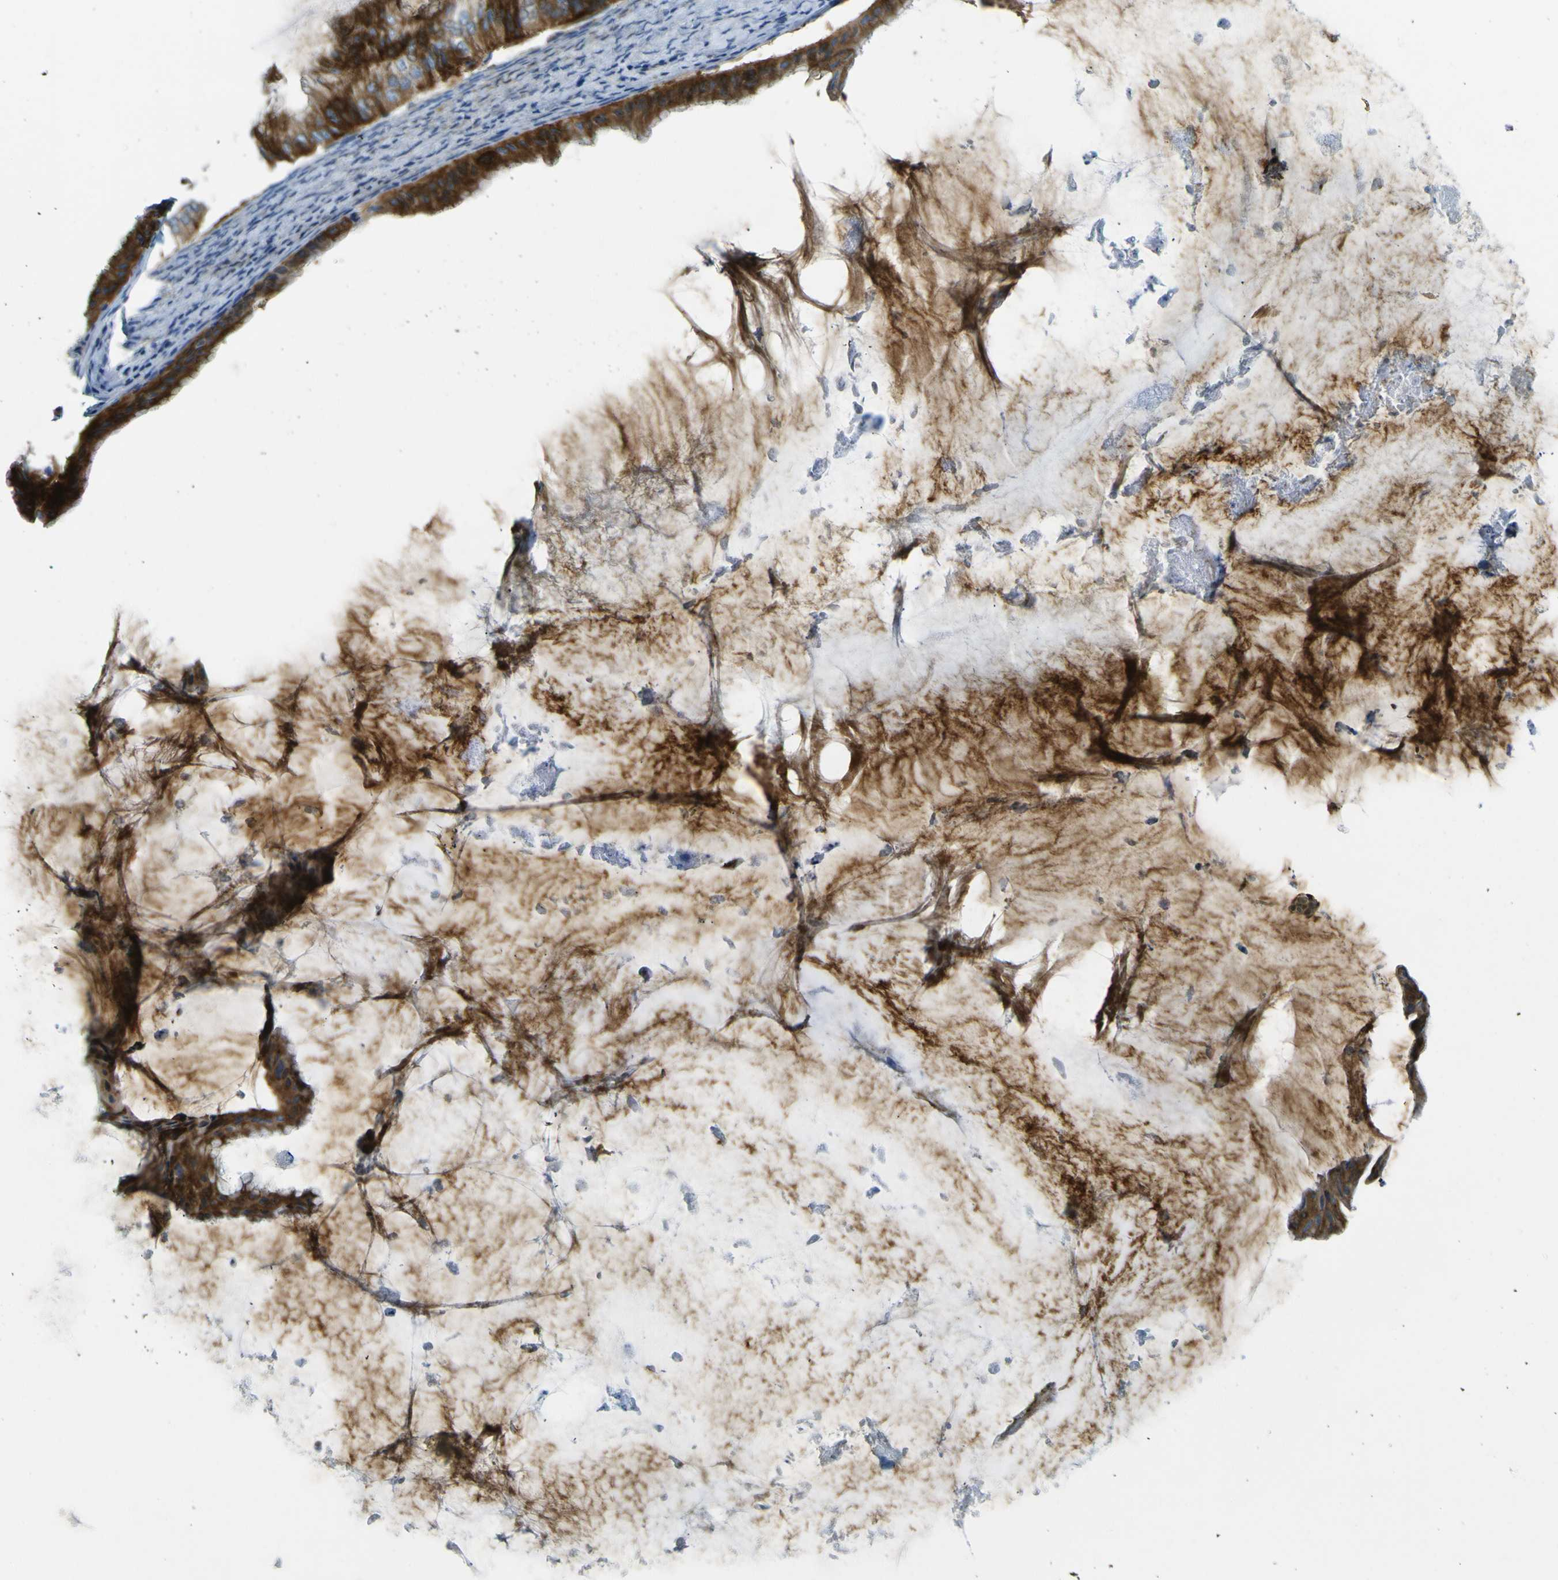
{"staining": {"intensity": "strong", "quantity": ">75%", "location": "cytoplasmic/membranous"}, "tissue": "ovarian cancer", "cell_type": "Tumor cells", "image_type": "cancer", "snomed": [{"axis": "morphology", "description": "Cystadenocarcinoma, mucinous, NOS"}, {"axis": "topography", "description": "Ovary"}], "caption": "DAB immunohistochemical staining of human ovarian mucinous cystadenocarcinoma shows strong cytoplasmic/membranous protein expression in about >75% of tumor cells.", "gene": "SORCS1", "patient": {"sex": "female", "age": 61}}